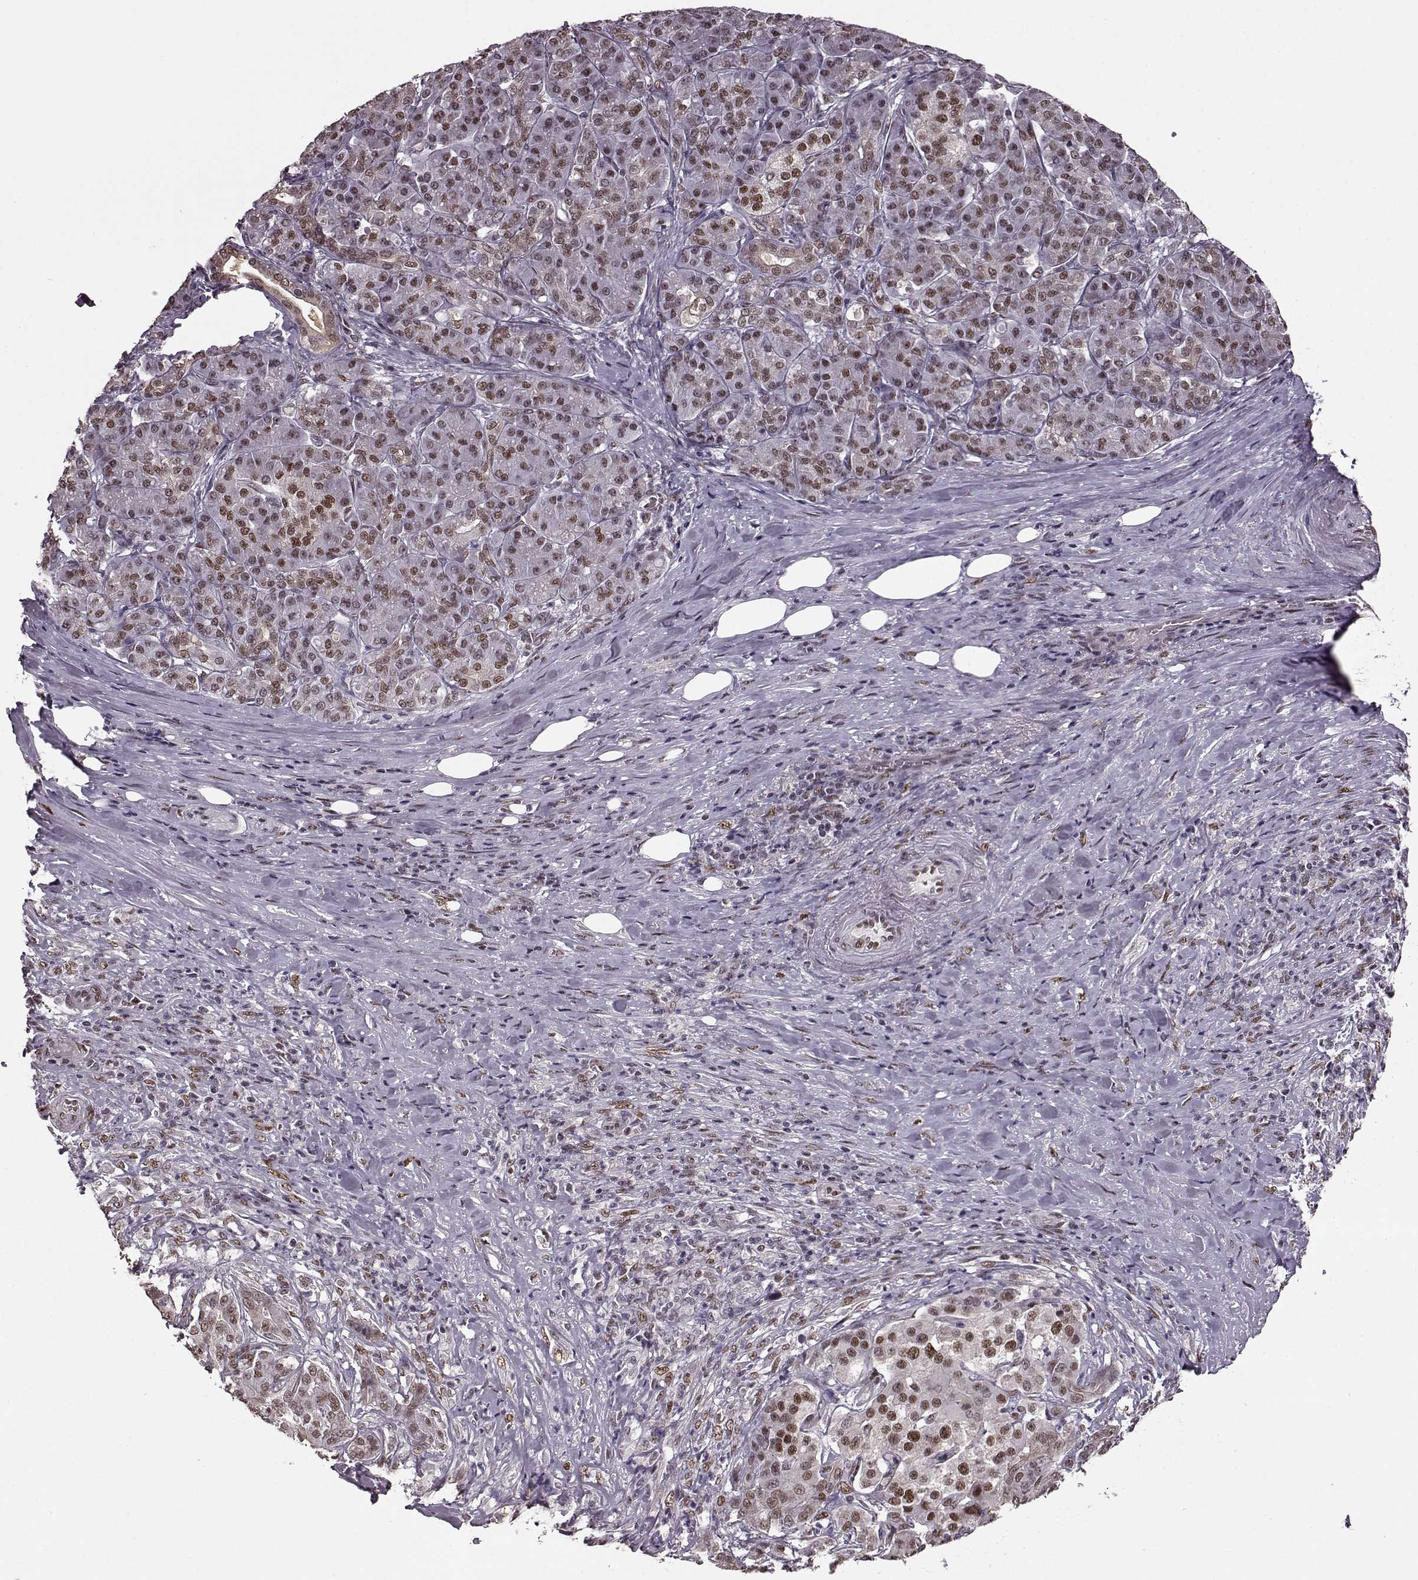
{"staining": {"intensity": "weak", "quantity": ">75%", "location": "nuclear"}, "tissue": "pancreatic cancer", "cell_type": "Tumor cells", "image_type": "cancer", "snomed": [{"axis": "morphology", "description": "Normal tissue, NOS"}, {"axis": "morphology", "description": "Inflammation, NOS"}, {"axis": "morphology", "description": "Adenocarcinoma, NOS"}, {"axis": "topography", "description": "Pancreas"}], "caption": "Immunohistochemical staining of adenocarcinoma (pancreatic) reveals low levels of weak nuclear protein positivity in about >75% of tumor cells.", "gene": "FTO", "patient": {"sex": "male", "age": 57}}